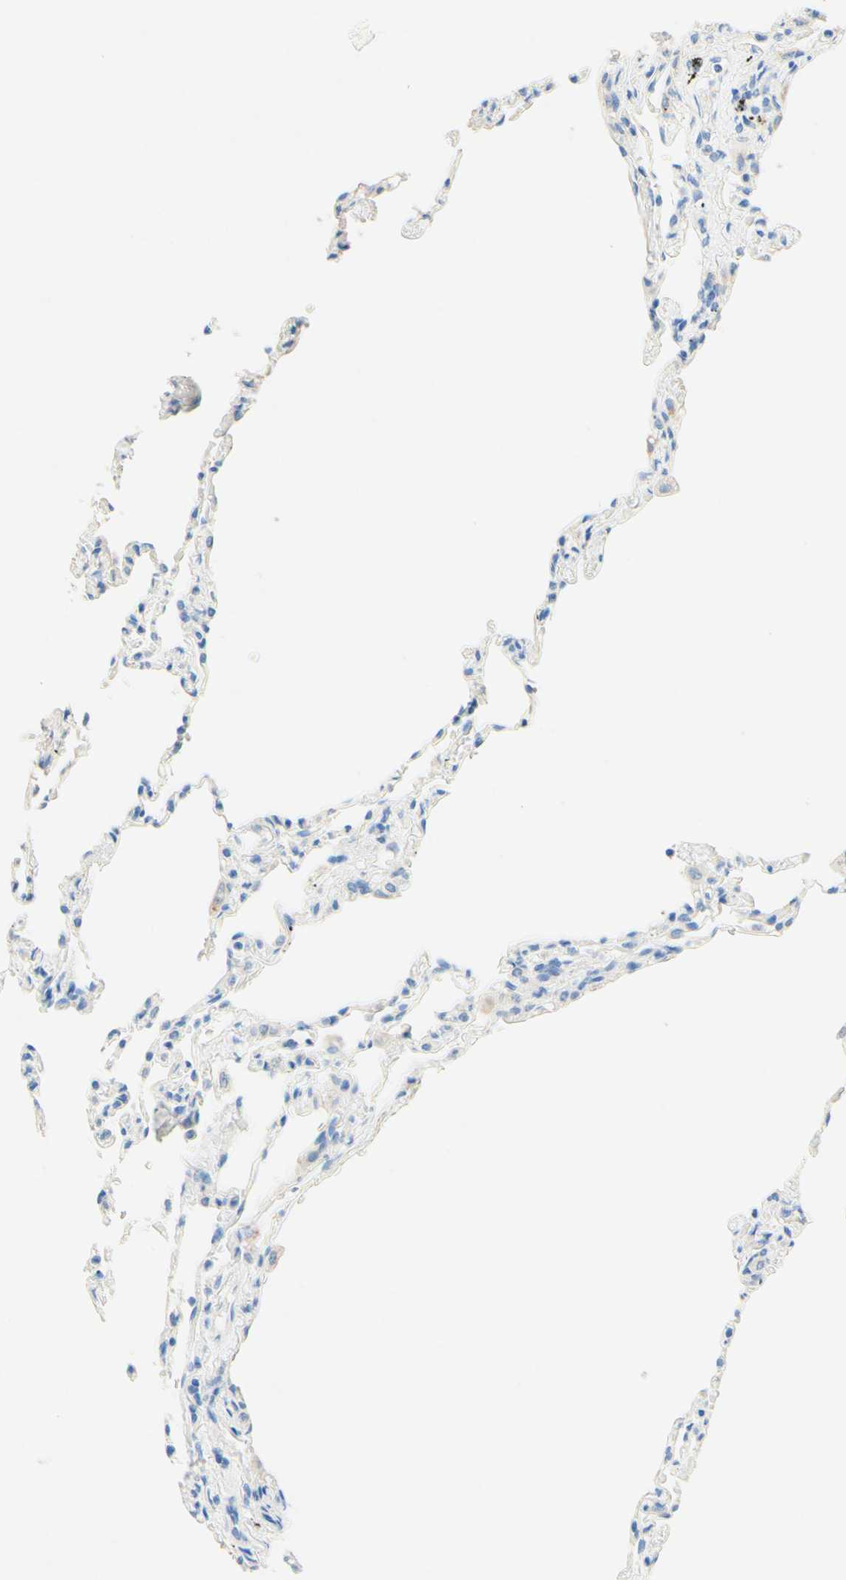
{"staining": {"intensity": "negative", "quantity": "none", "location": "none"}, "tissue": "lung", "cell_type": "Alveolar cells", "image_type": "normal", "snomed": [{"axis": "morphology", "description": "Normal tissue, NOS"}, {"axis": "morphology", "description": "Soft tissue tumor metastatic"}, {"axis": "topography", "description": "Lung"}], "caption": "DAB (3,3'-diaminobenzidine) immunohistochemical staining of normal lung shows no significant expression in alveolar cells. (DAB immunohistochemistry with hematoxylin counter stain).", "gene": "SLC46A1", "patient": {"sex": "male", "age": 59}}